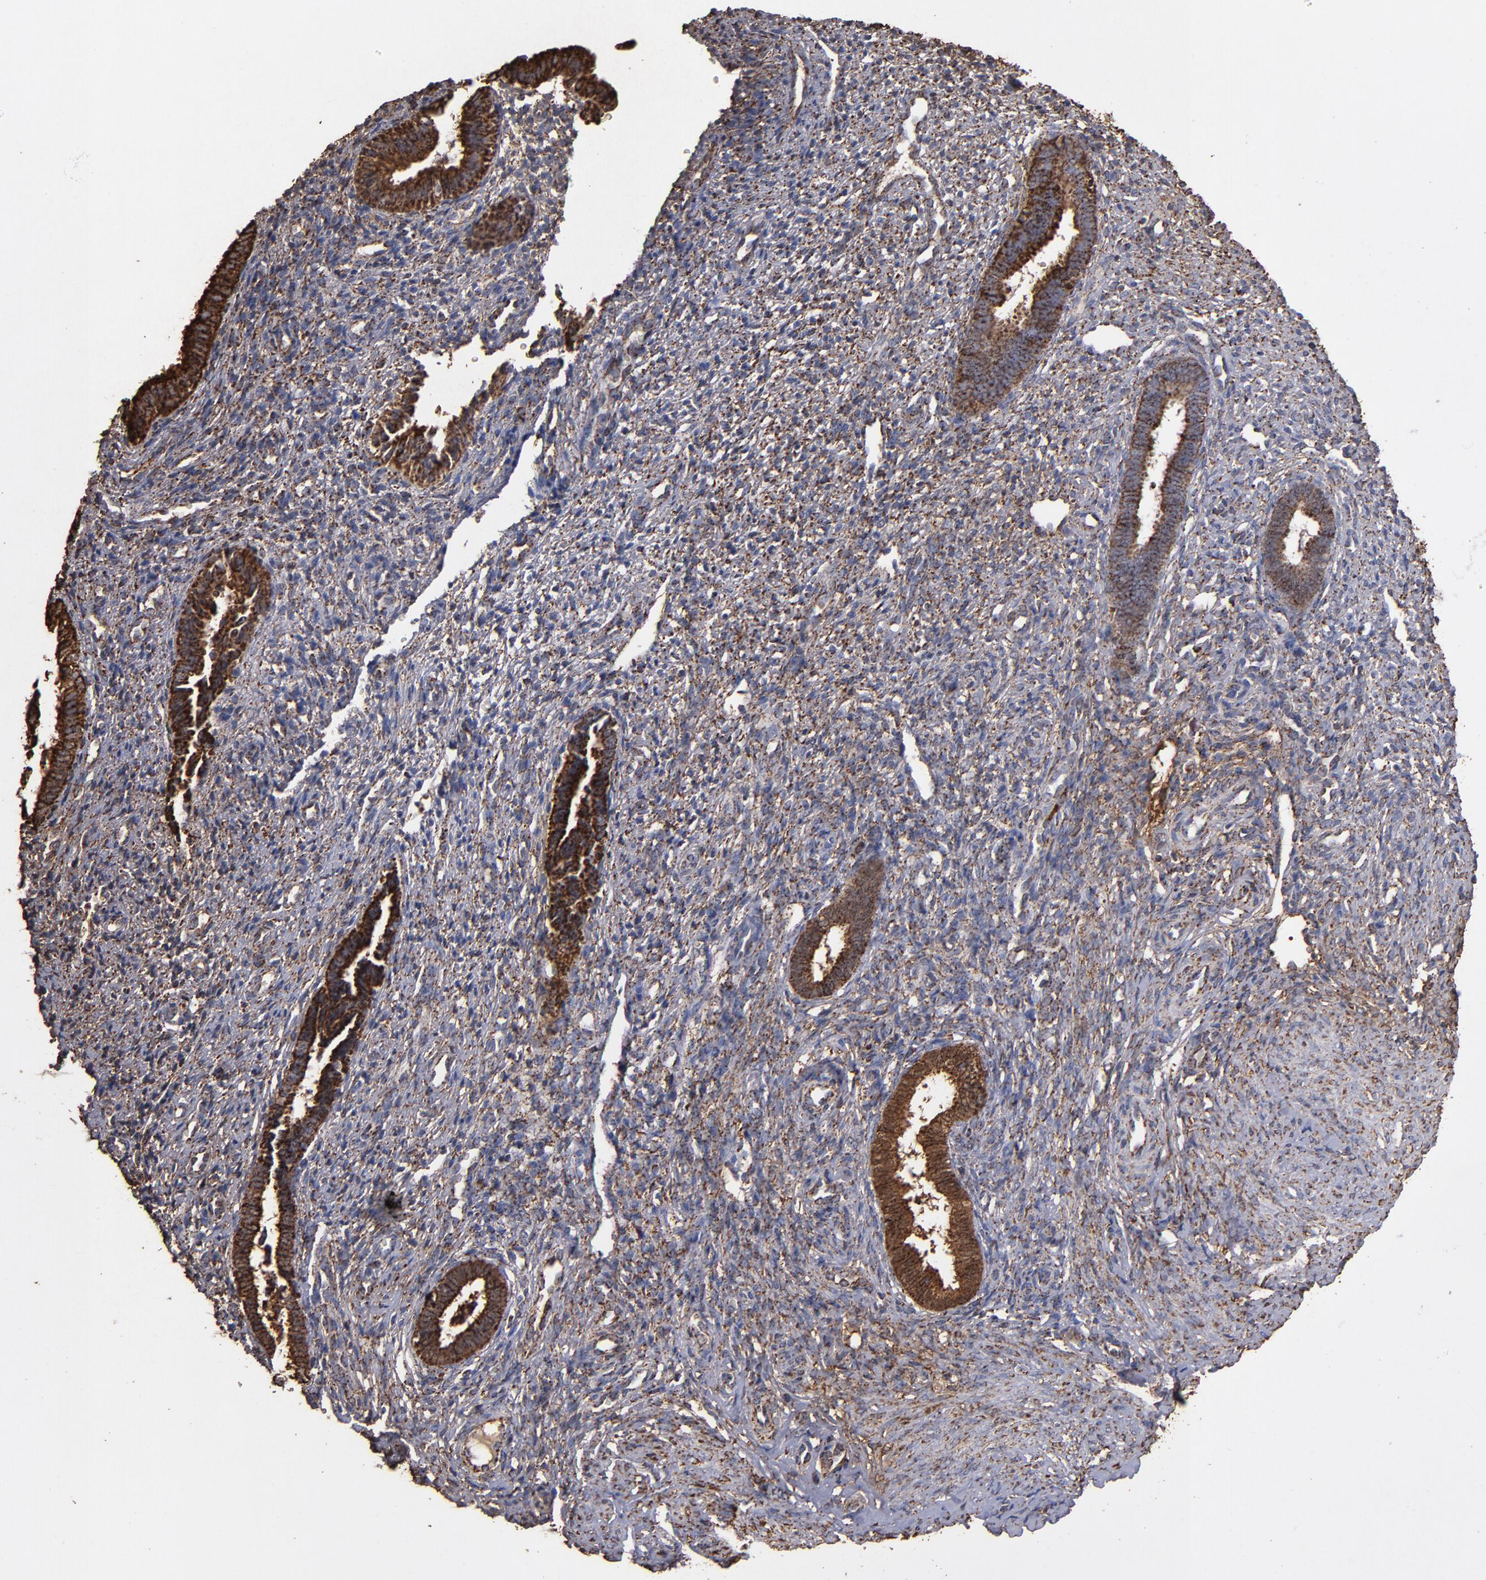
{"staining": {"intensity": "weak", "quantity": "25%-75%", "location": "cytoplasmic/membranous"}, "tissue": "endometrium", "cell_type": "Cells in endometrial stroma", "image_type": "normal", "snomed": [{"axis": "morphology", "description": "Normal tissue, NOS"}, {"axis": "topography", "description": "Endometrium"}], "caption": "Immunohistochemistry (DAB) staining of unremarkable human endometrium demonstrates weak cytoplasmic/membranous protein positivity in about 25%-75% of cells in endometrial stroma. (brown staining indicates protein expression, while blue staining denotes nuclei).", "gene": "SOD2", "patient": {"sex": "female", "age": 27}}